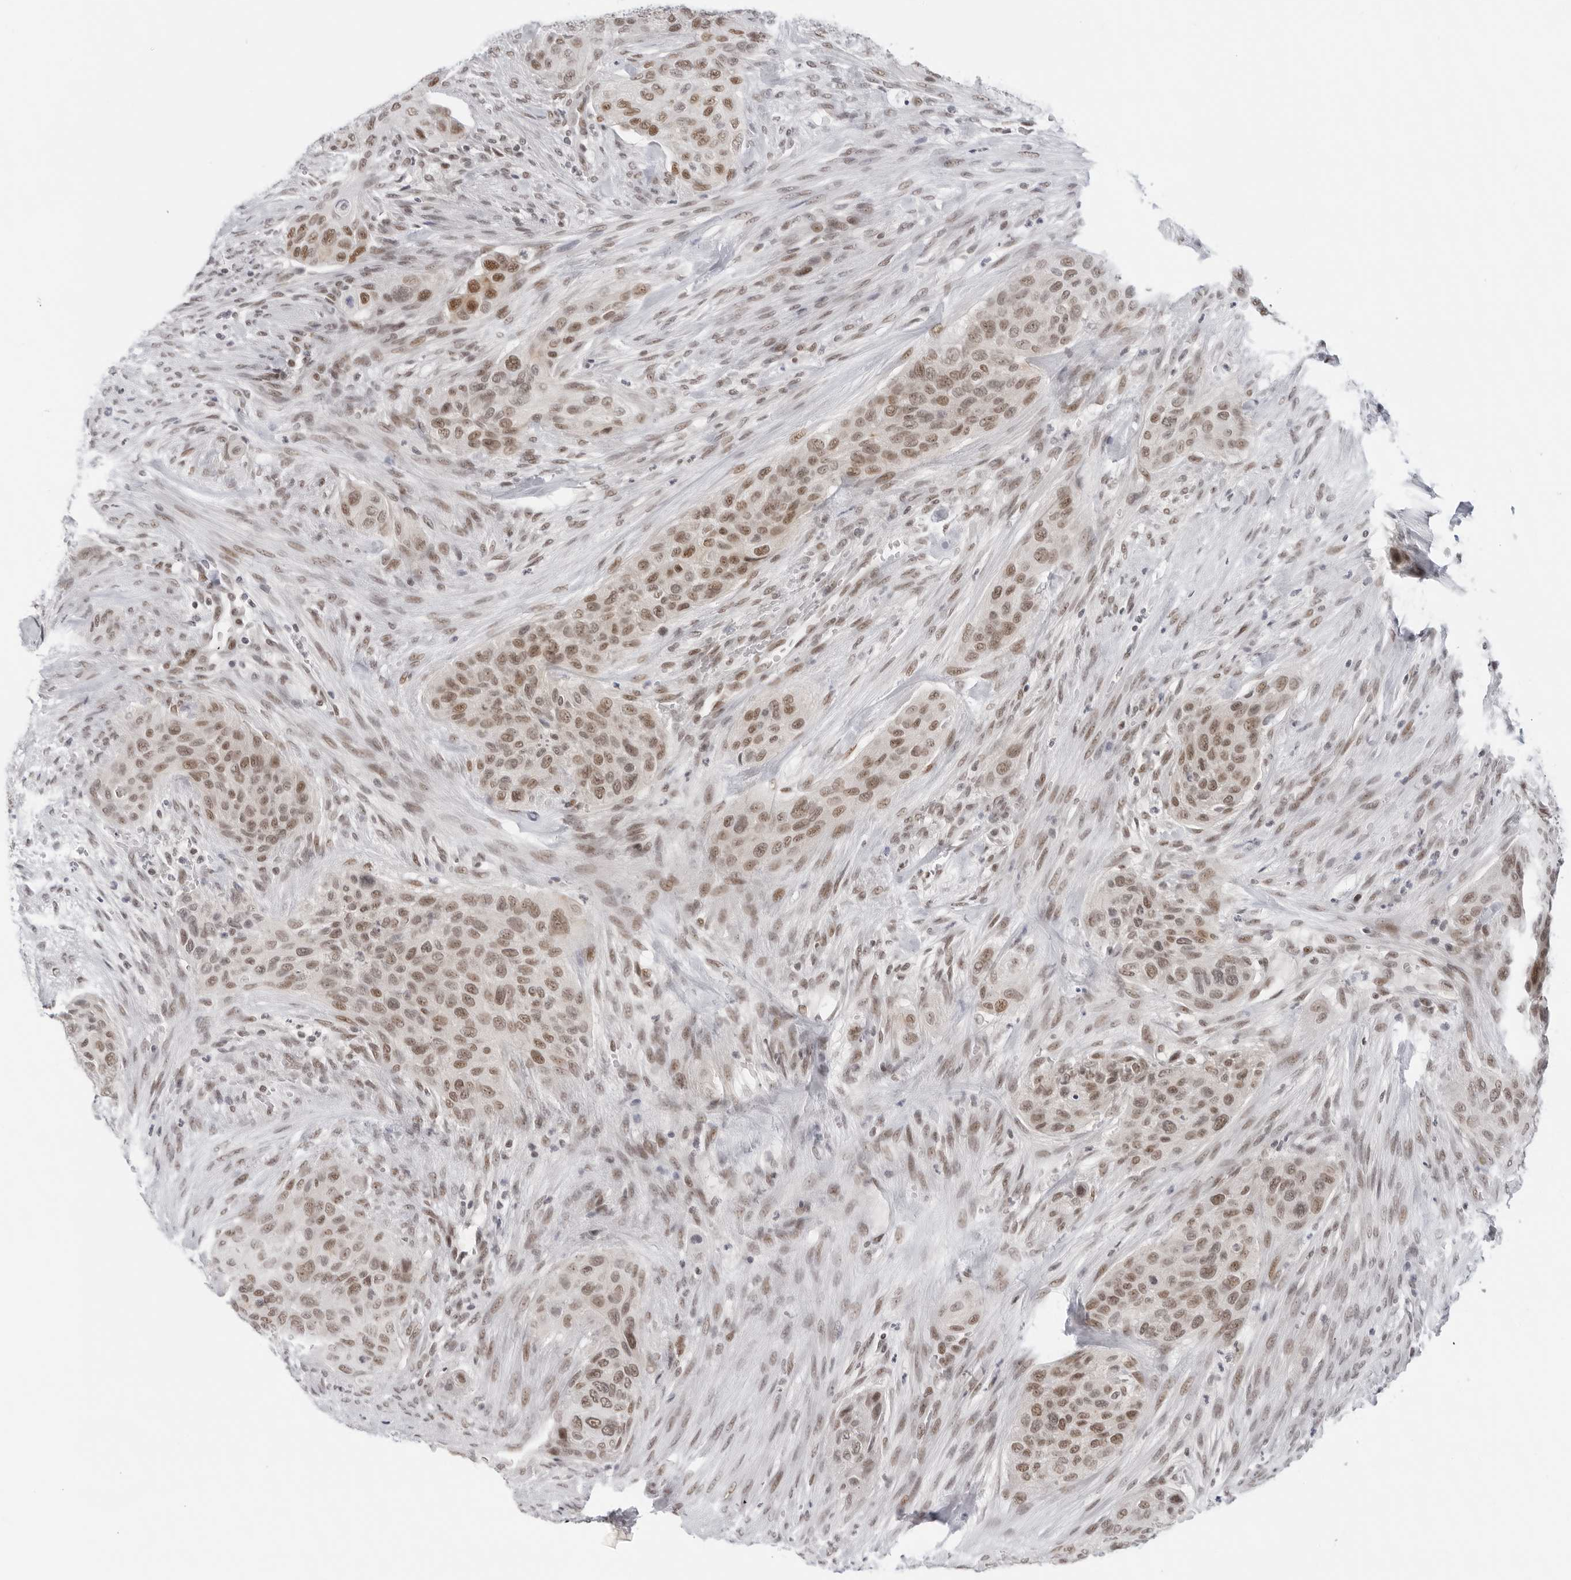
{"staining": {"intensity": "moderate", "quantity": ">75%", "location": "nuclear"}, "tissue": "urothelial cancer", "cell_type": "Tumor cells", "image_type": "cancer", "snomed": [{"axis": "morphology", "description": "Urothelial carcinoma, High grade"}, {"axis": "topography", "description": "Urinary bladder"}], "caption": "The image demonstrates immunohistochemical staining of urothelial cancer. There is moderate nuclear expression is appreciated in approximately >75% of tumor cells.", "gene": "FOXK2", "patient": {"sex": "male", "age": 35}}